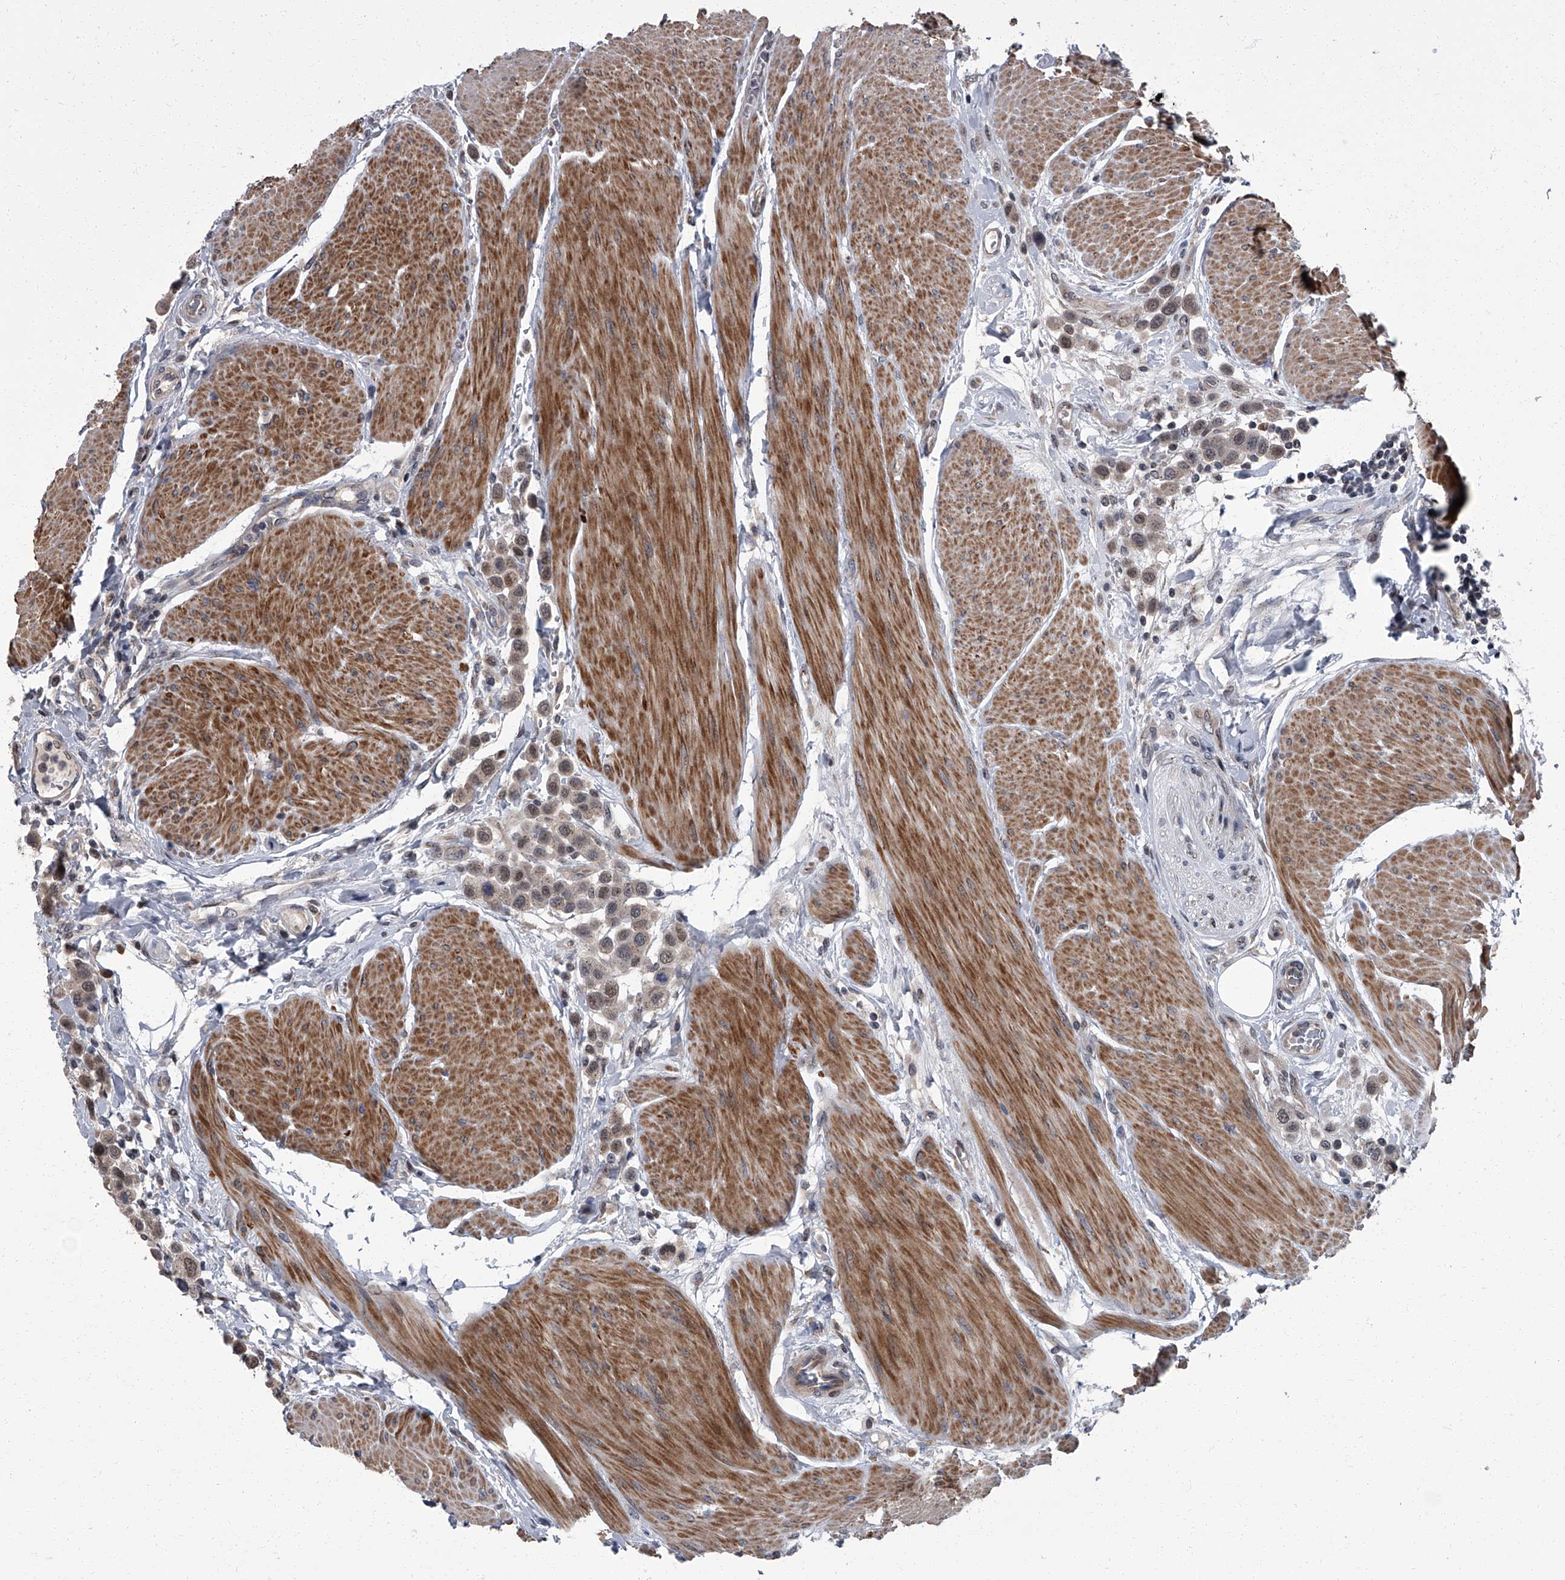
{"staining": {"intensity": "weak", "quantity": "25%-75%", "location": "nuclear"}, "tissue": "urothelial cancer", "cell_type": "Tumor cells", "image_type": "cancer", "snomed": [{"axis": "morphology", "description": "Urothelial carcinoma, High grade"}, {"axis": "topography", "description": "Urinary bladder"}], "caption": "The immunohistochemical stain shows weak nuclear expression in tumor cells of urothelial cancer tissue.", "gene": "ZNF274", "patient": {"sex": "male", "age": 50}}